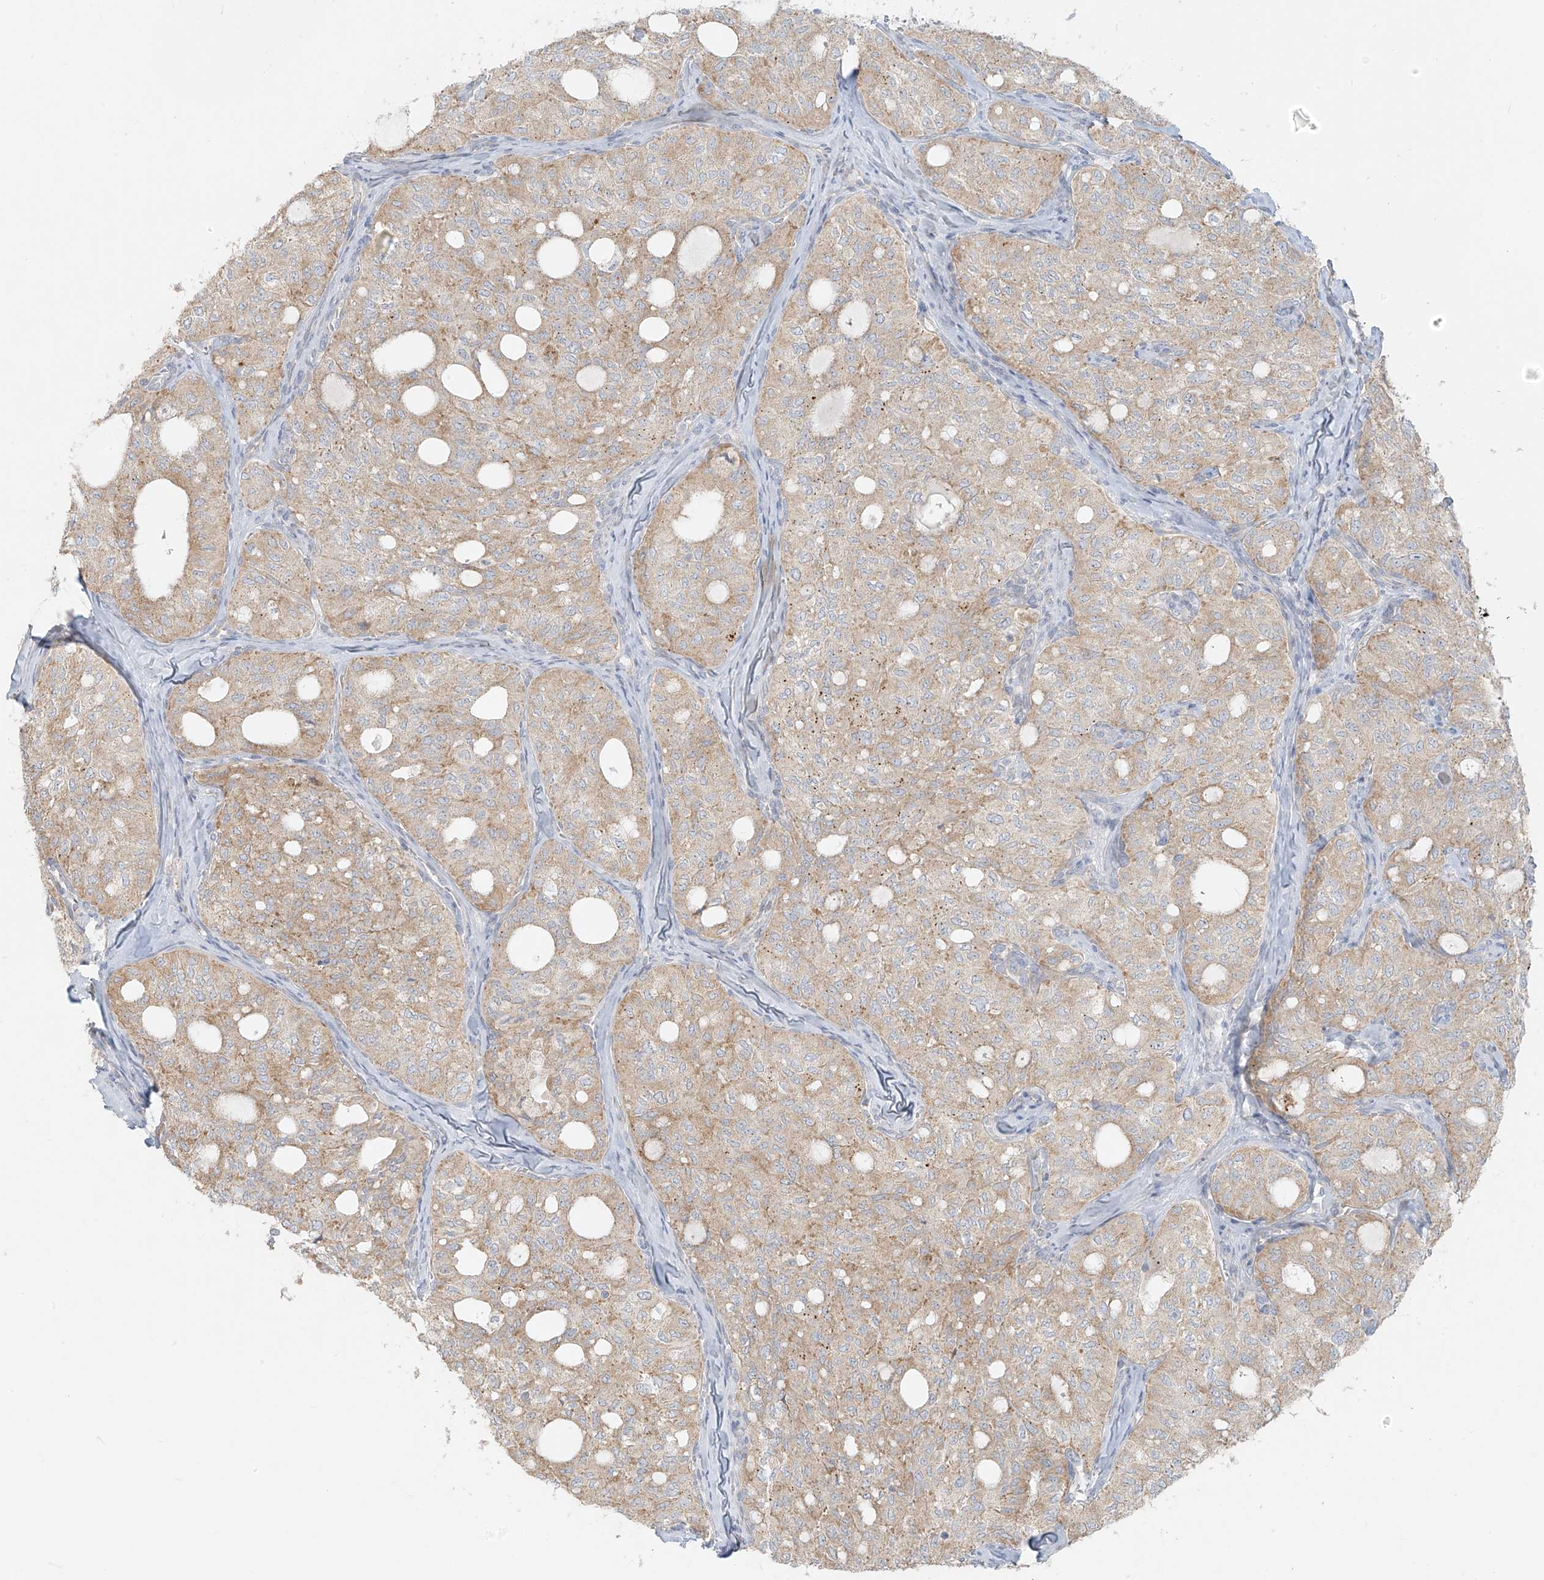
{"staining": {"intensity": "weak", "quantity": ">75%", "location": "cytoplasmic/membranous"}, "tissue": "thyroid cancer", "cell_type": "Tumor cells", "image_type": "cancer", "snomed": [{"axis": "morphology", "description": "Follicular adenoma carcinoma, NOS"}, {"axis": "topography", "description": "Thyroid gland"}], "caption": "This histopathology image shows immunohistochemistry (IHC) staining of human thyroid cancer, with low weak cytoplasmic/membranous expression in approximately >75% of tumor cells.", "gene": "UST", "patient": {"sex": "male", "age": 75}}